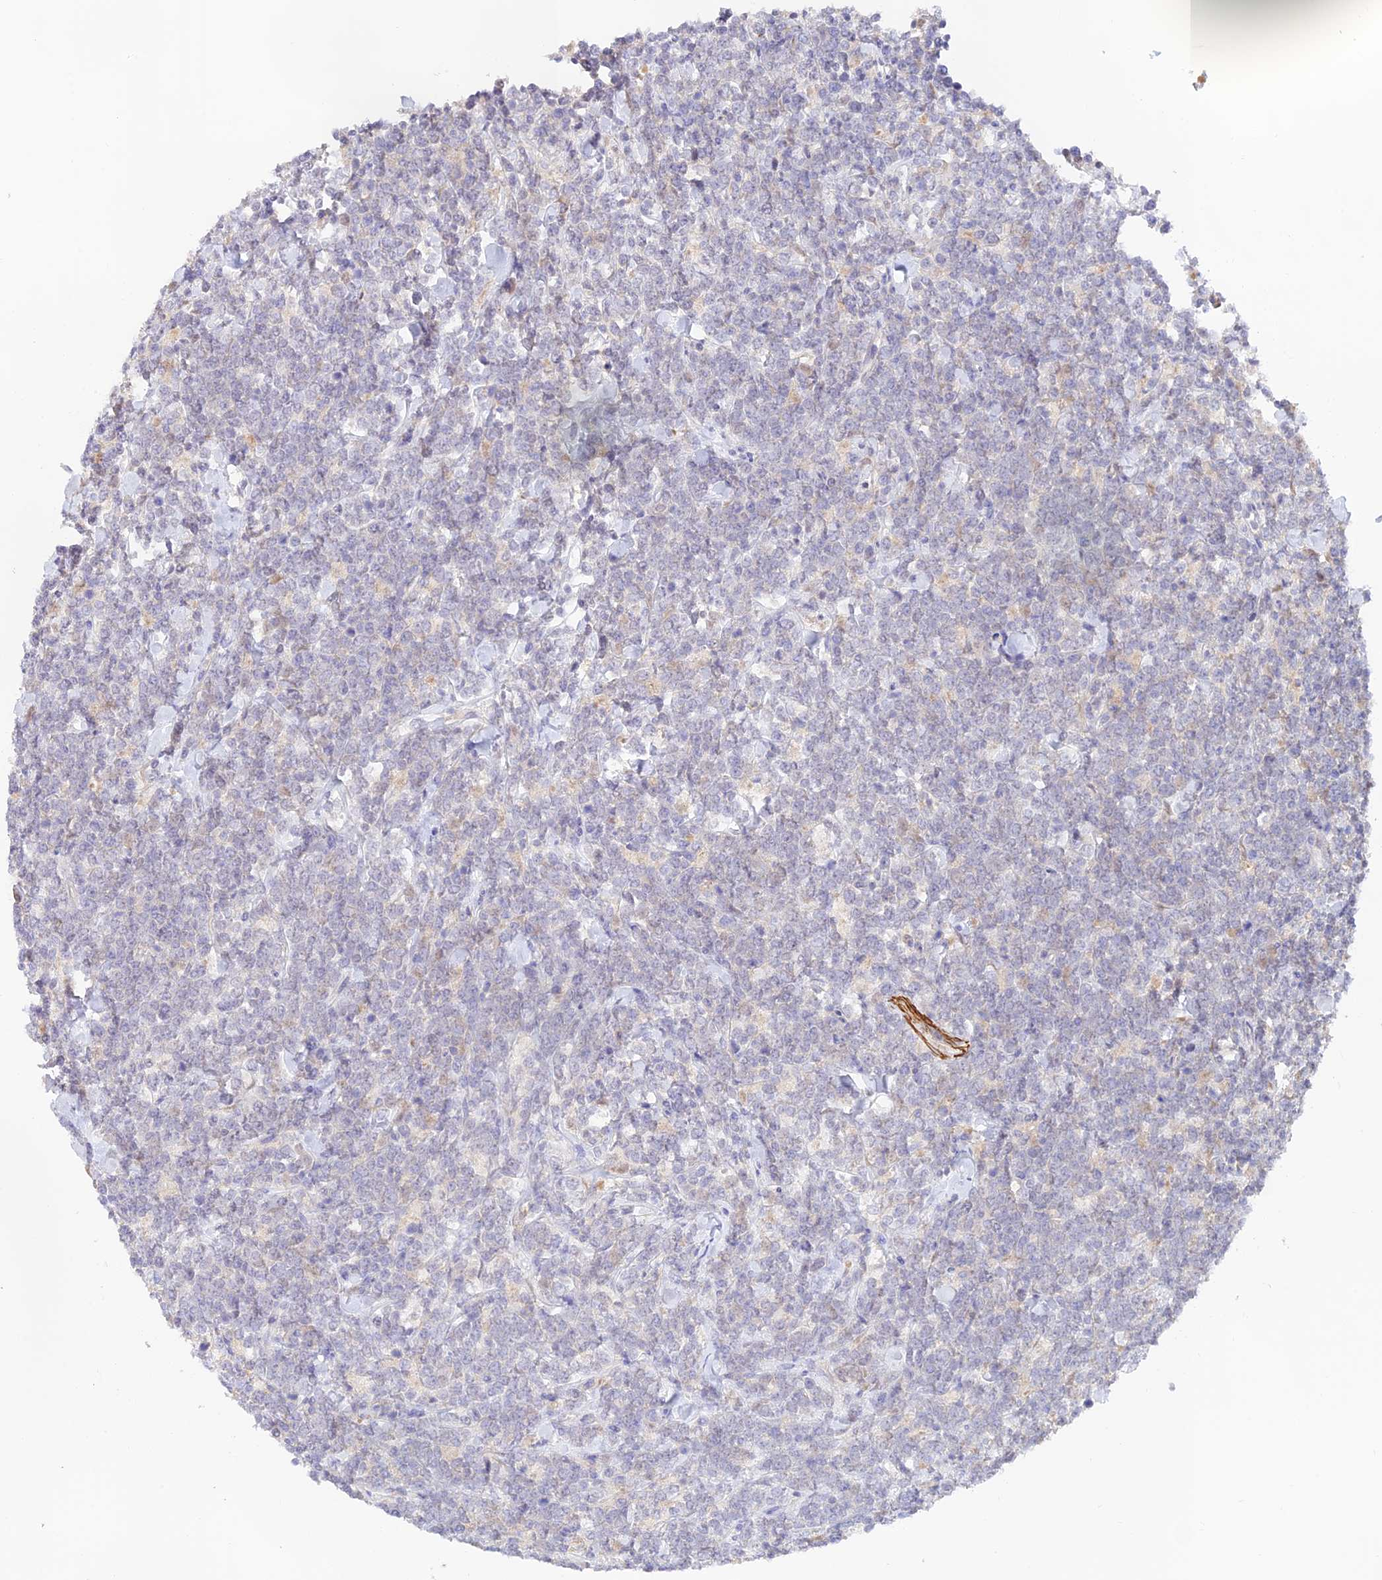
{"staining": {"intensity": "negative", "quantity": "none", "location": "none"}, "tissue": "lymphoma", "cell_type": "Tumor cells", "image_type": "cancer", "snomed": [{"axis": "morphology", "description": "Malignant lymphoma, non-Hodgkin's type, High grade"}, {"axis": "topography", "description": "Small intestine"}], "caption": "Tumor cells are negative for brown protein staining in lymphoma. (Stains: DAB immunohistochemistry (IHC) with hematoxylin counter stain, Microscopy: brightfield microscopy at high magnification).", "gene": "CAMSAP3", "patient": {"sex": "male", "age": 8}}